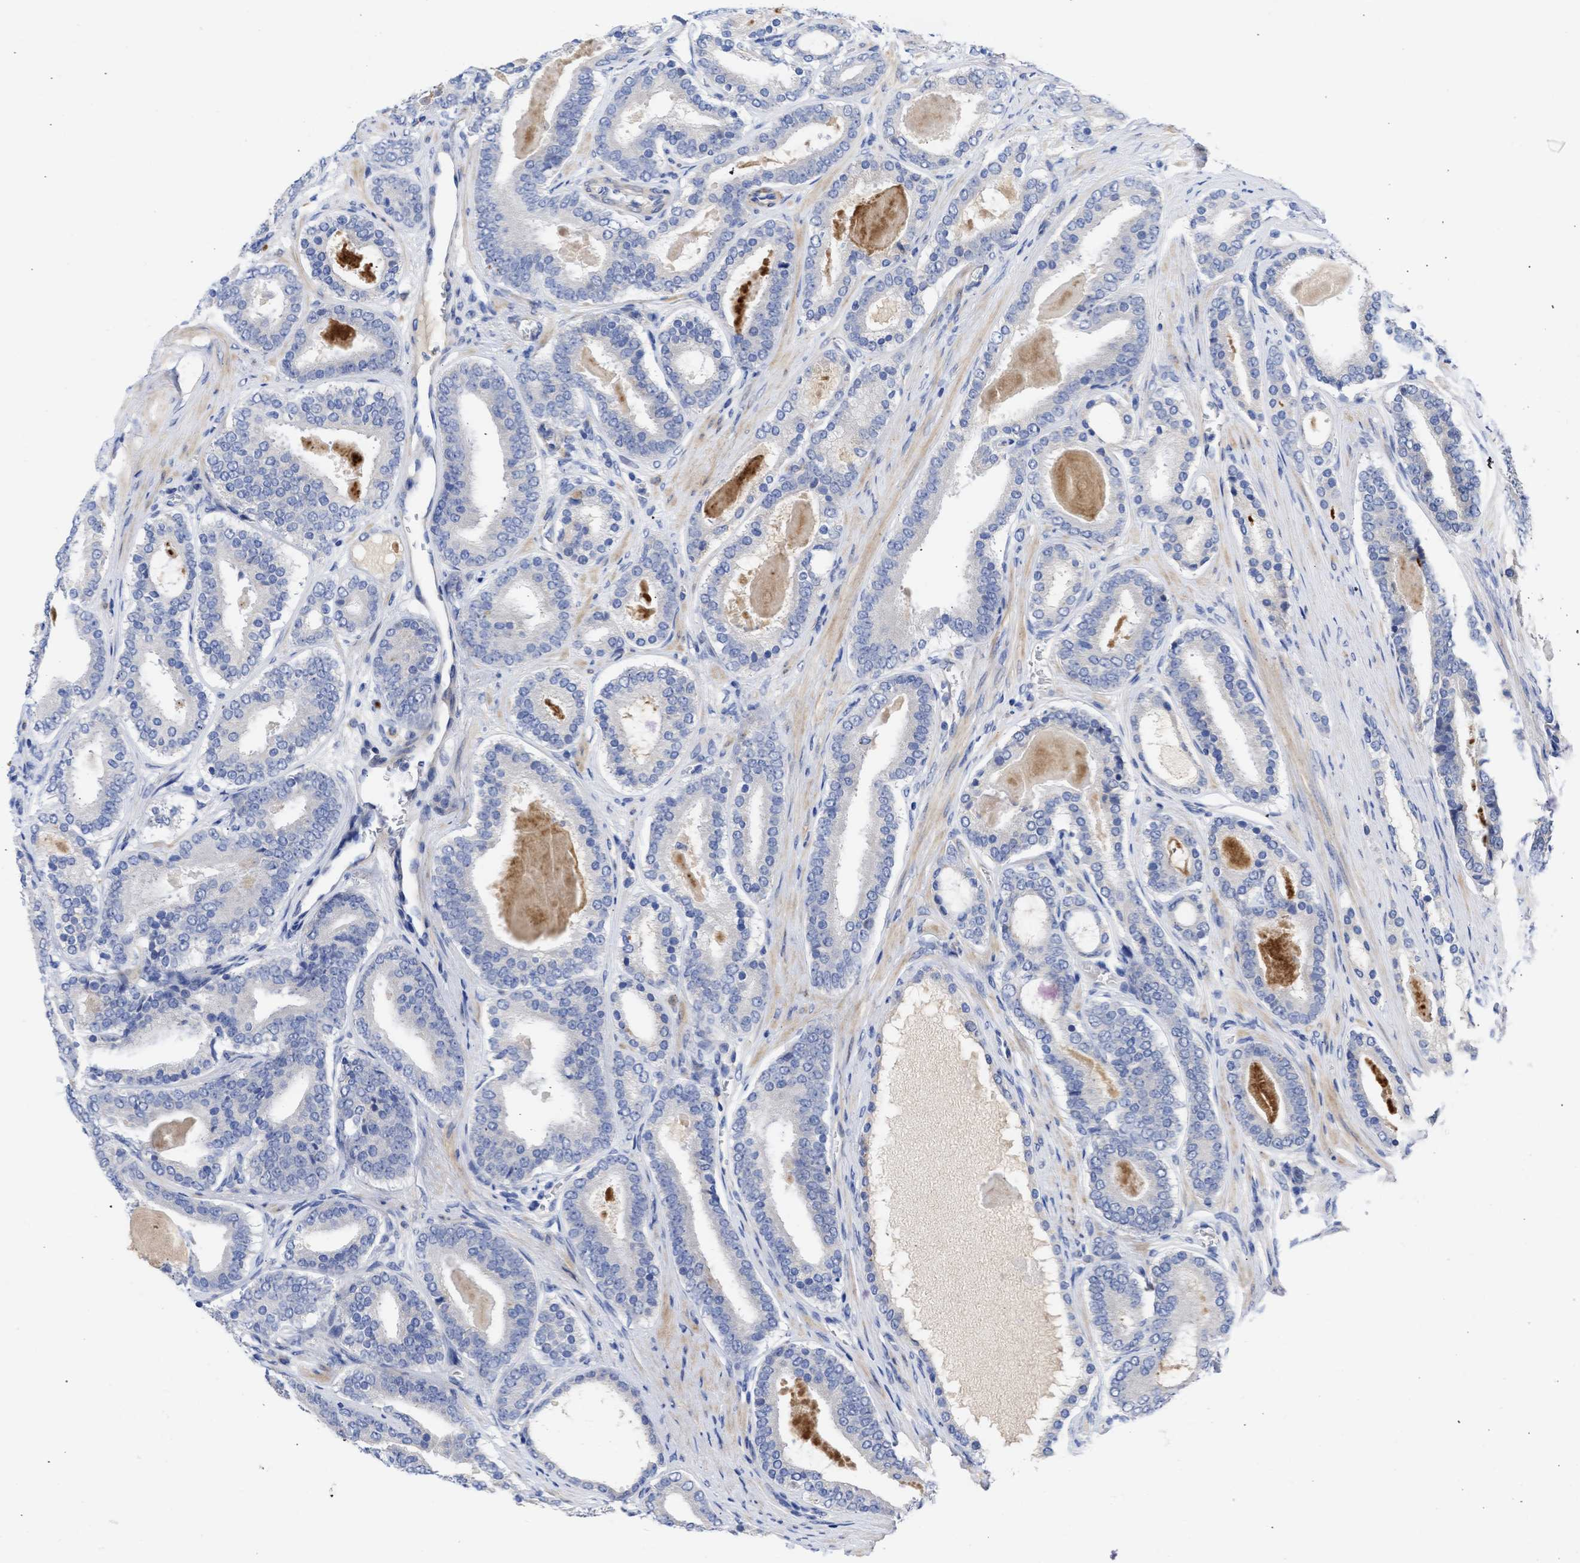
{"staining": {"intensity": "negative", "quantity": "none", "location": "none"}, "tissue": "prostate cancer", "cell_type": "Tumor cells", "image_type": "cancer", "snomed": [{"axis": "morphology", "description": "Adenocarcinoma, High grade"}, {"axis": "topography", "description": "Prostate"}], "caption": "The photomicrograph displays no significant expression in tumor cells of prostate high-grade adenocarcinoma. Nuclei are stained in blue.", "gene": "ARHGEF4", "patient": {"sex": "male", "age": 60}}